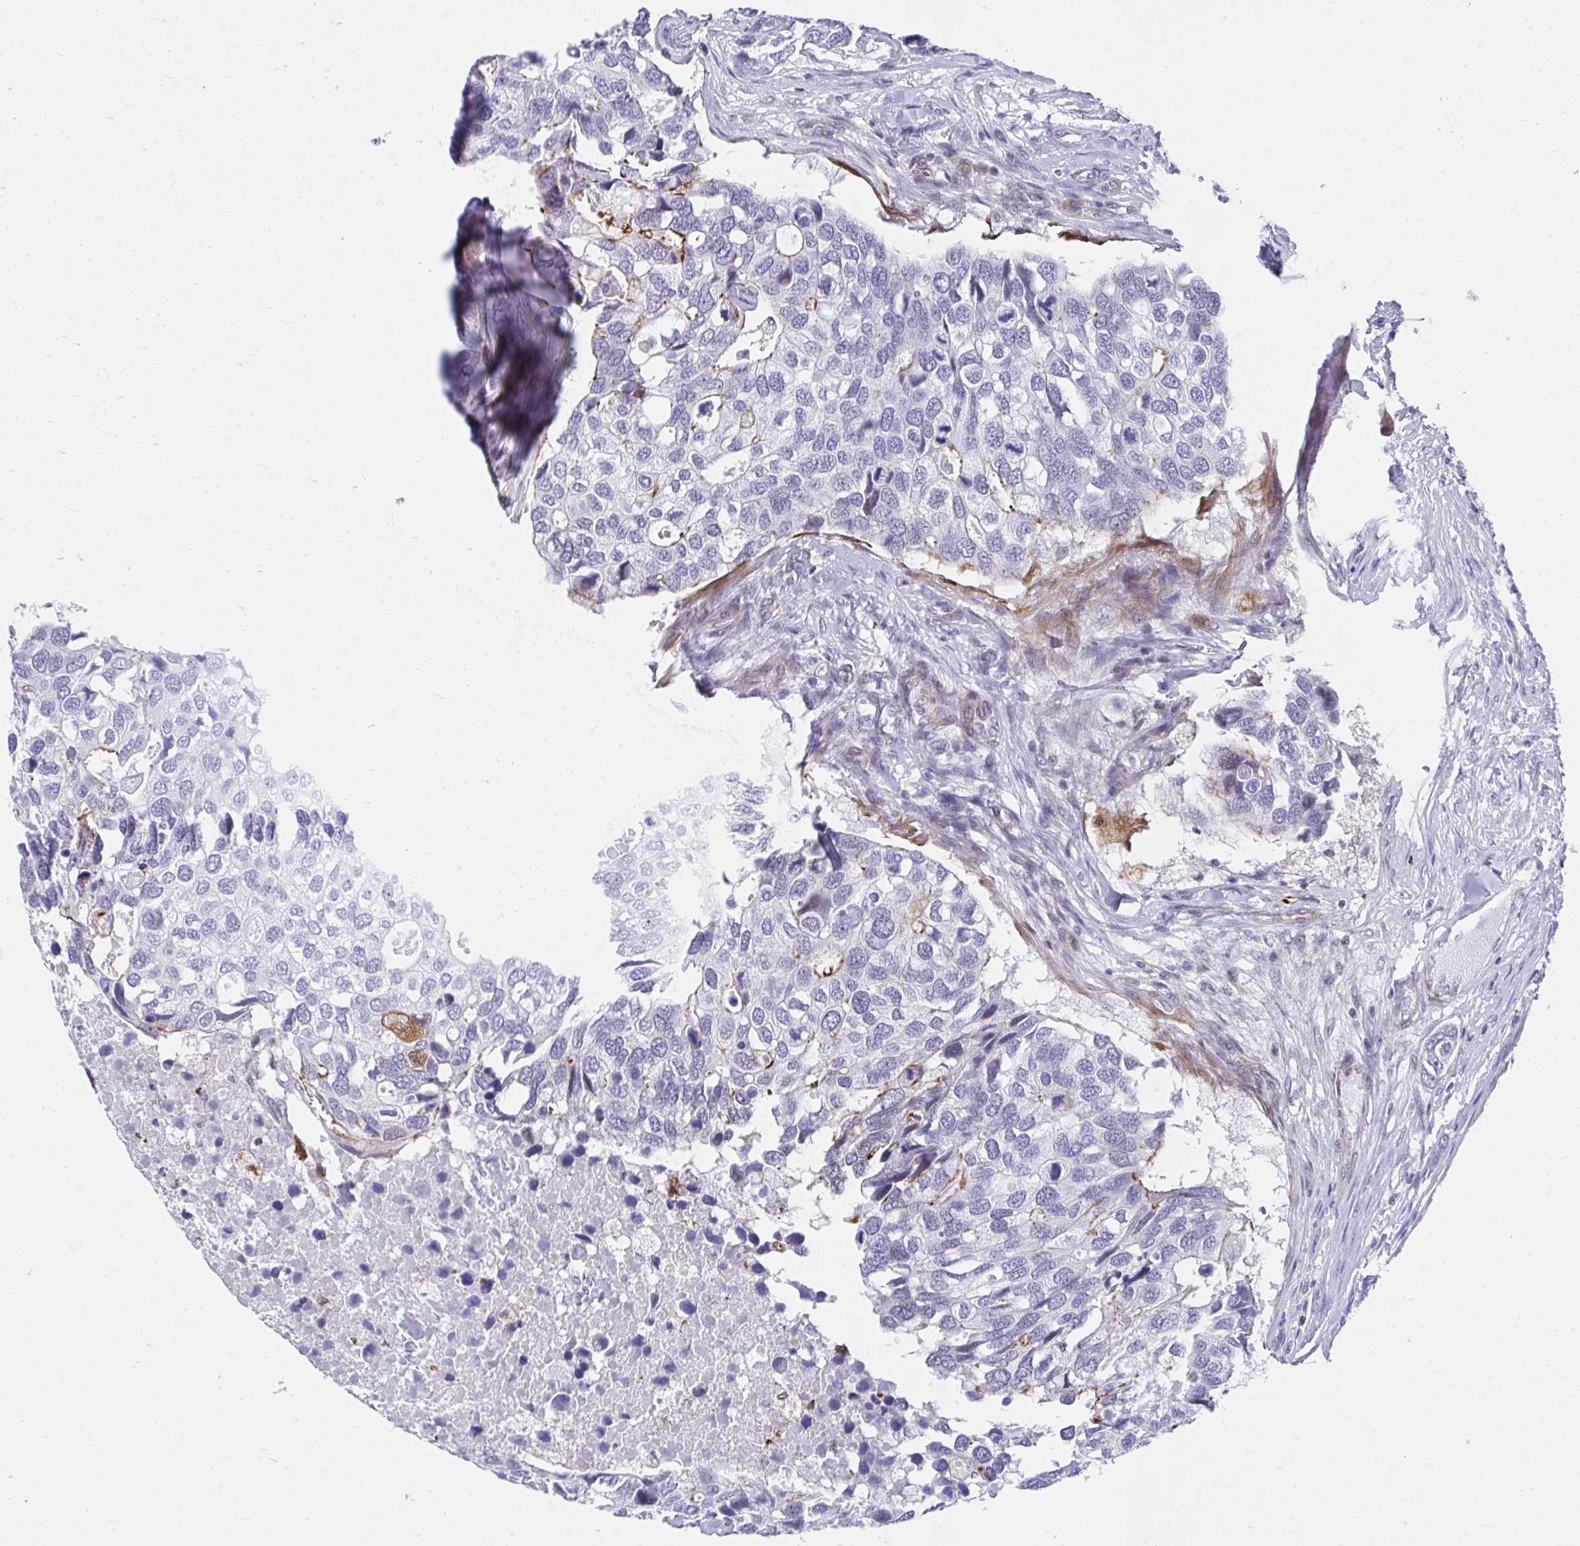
{"staining": {"intensity": "negative", "quantity": "none", "location": "none"}, "tissue": "breast cancer", "cell_type": "Tumor cells", "image_type": "cancer", "snomed": [{"axis": "morphology", "description": "Duct carcinoma"}, {"axis": "topography", "description": "Breast"}], "caption": "The image demonstrates no staining of tumor cells in breast intraductal carcinoma.", "gene": "CSTB", "patient": {"sex": "female", "age": 83}}